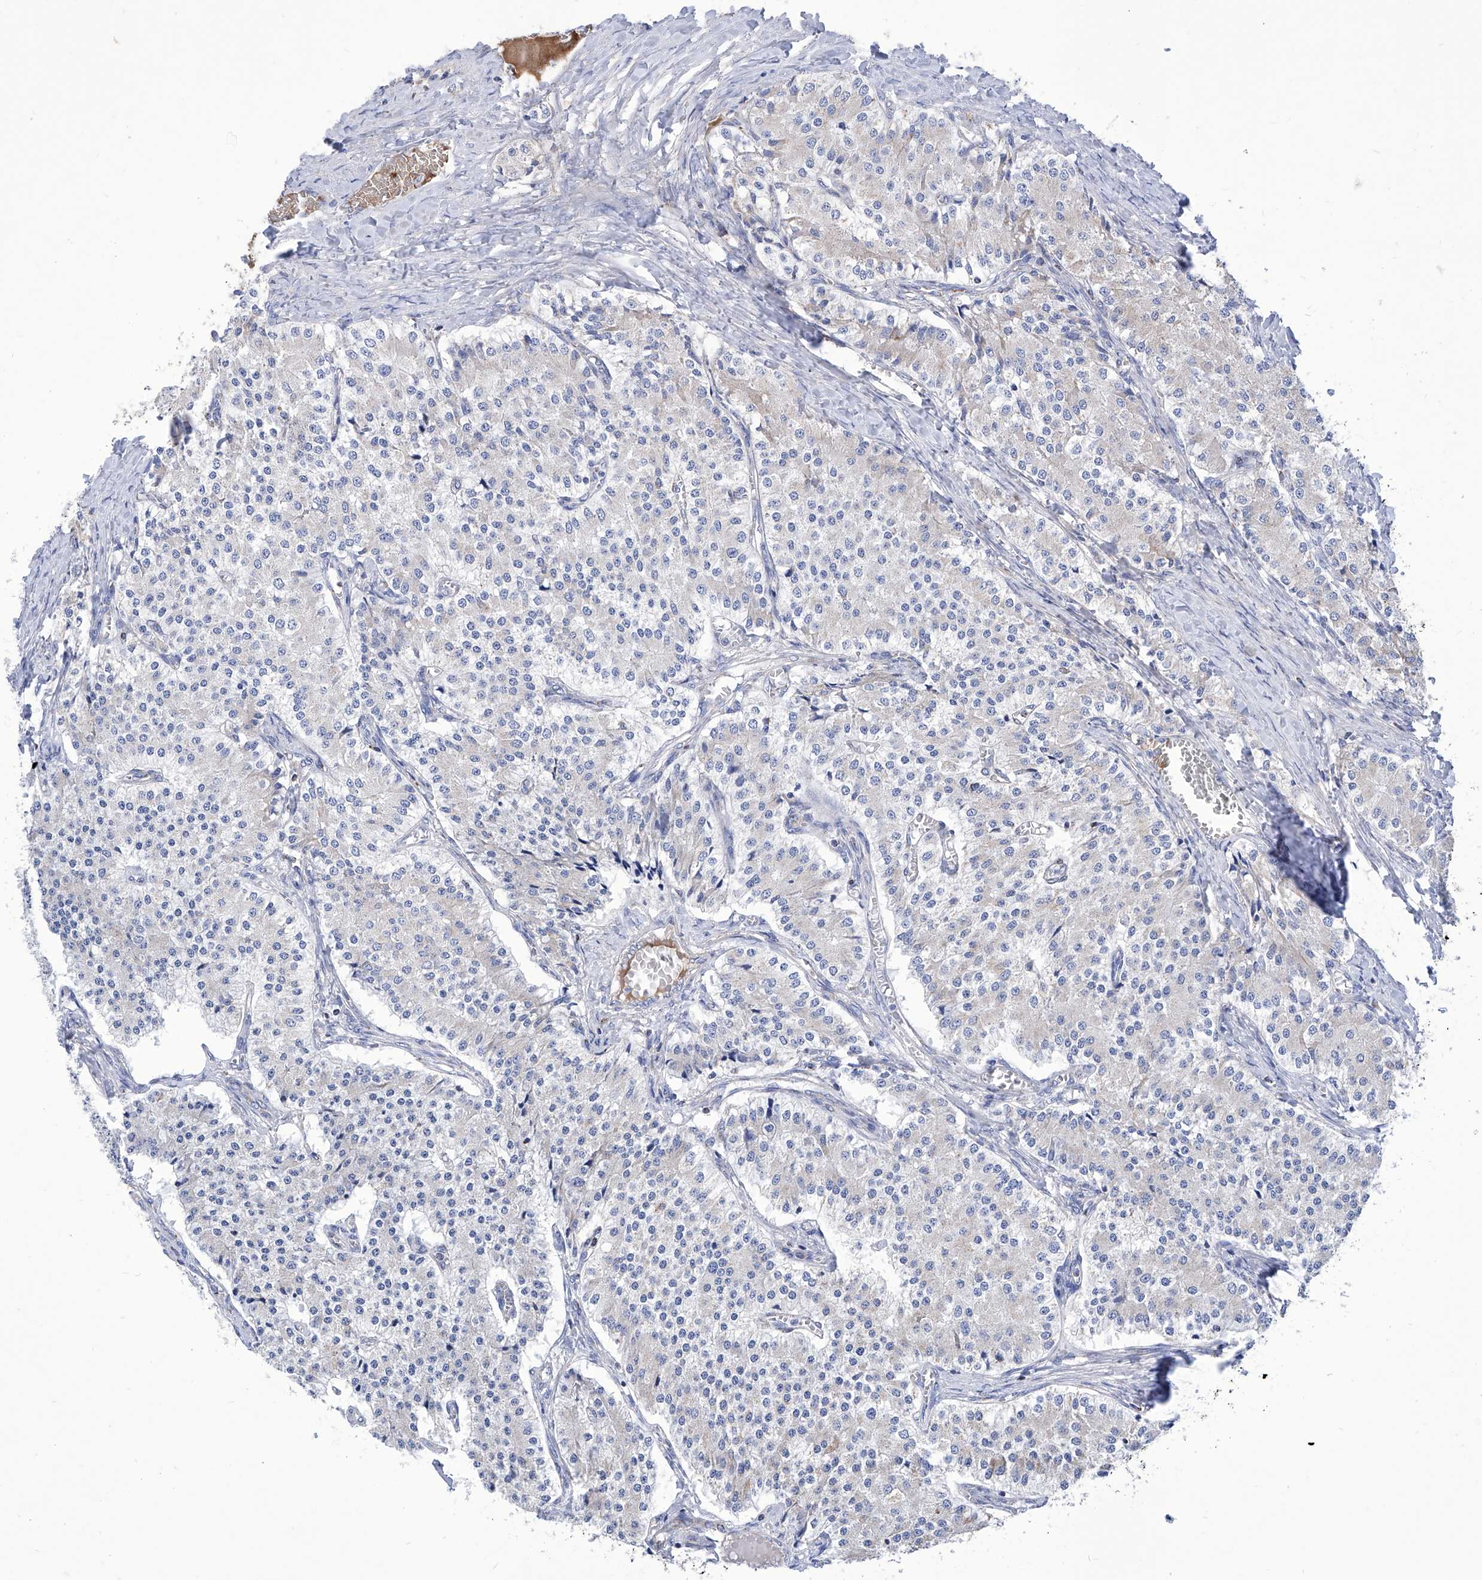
{"staining": {"intensity": "negative", "quantity": "none", "location": "none"}, "tissue": "carcinoid", "cell_type": "Tumor cells", "image_type": "cancer", "snomed": [{"axis": "morphology", "description": "Carcinoid, malignant, NOS"}, {"axis": "topography", "description": "Colon"}], "caption": "DAB immunohistochemical staining of human malignant carcinoid exhibits no significant positivity in tumor cells.", "gene": "SRBD1", "patient": {"sex": "female", "age": 52}}